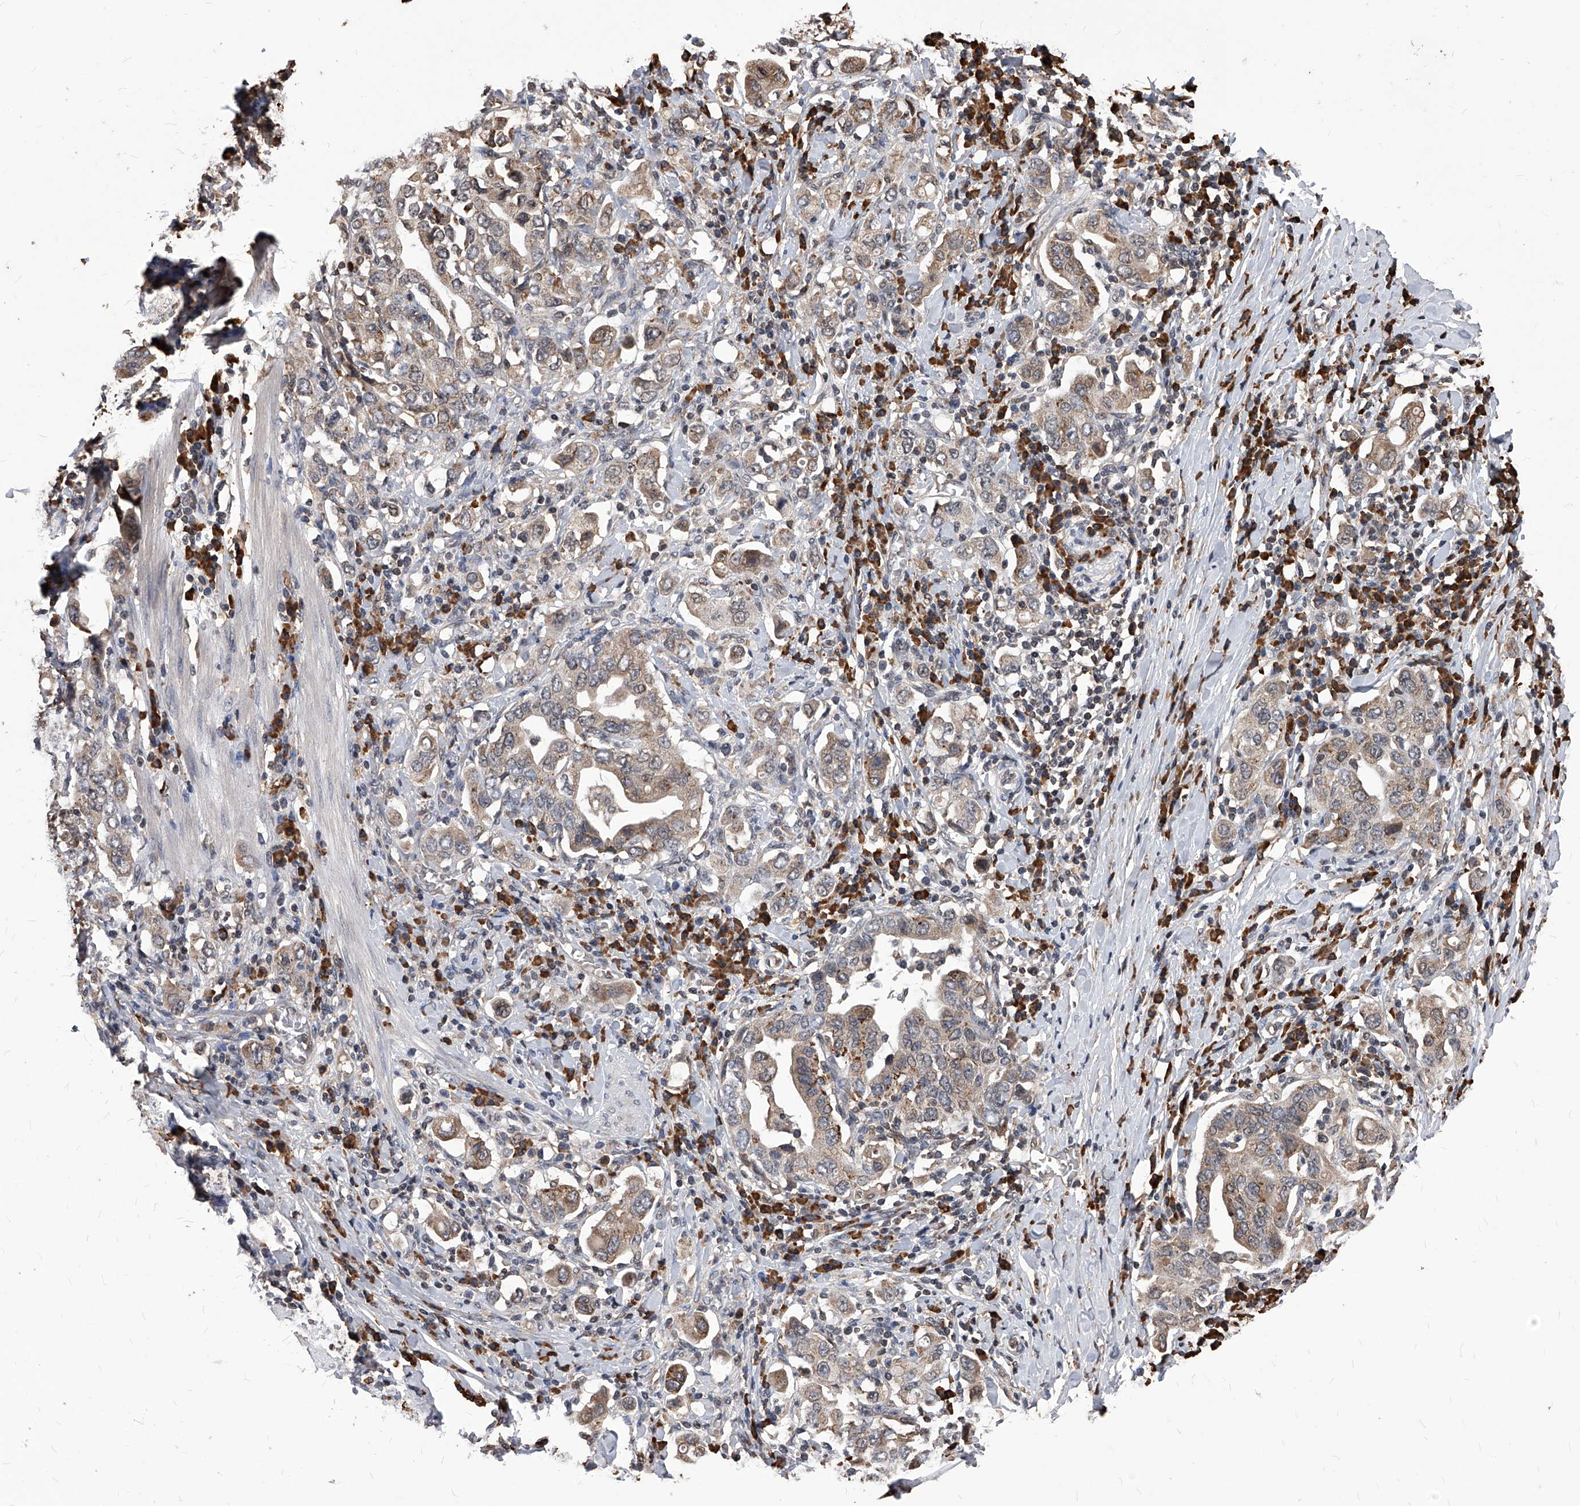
{"staining": {"intensity": "weak", "quantity": ">75%", "location": "cytoplasmic/membranous"}, "tissue": "stomach cancer", "cell_type": "Tumor cells", "image_type": "cancer", "snomed": [{"axis": "morphology", "description": "Adenocarcinoma, NOS"}, {"axis": "topography", "description": "Stomach, upper"}], "caption": "The immunohistochemical stain highlights weak cytoplasmic/membranous positivity in tumor cells of stomach cancer (adenocarcinoma) tissue.", "gene": "ID1", "patient": {"sex": "male", "age": 62}}